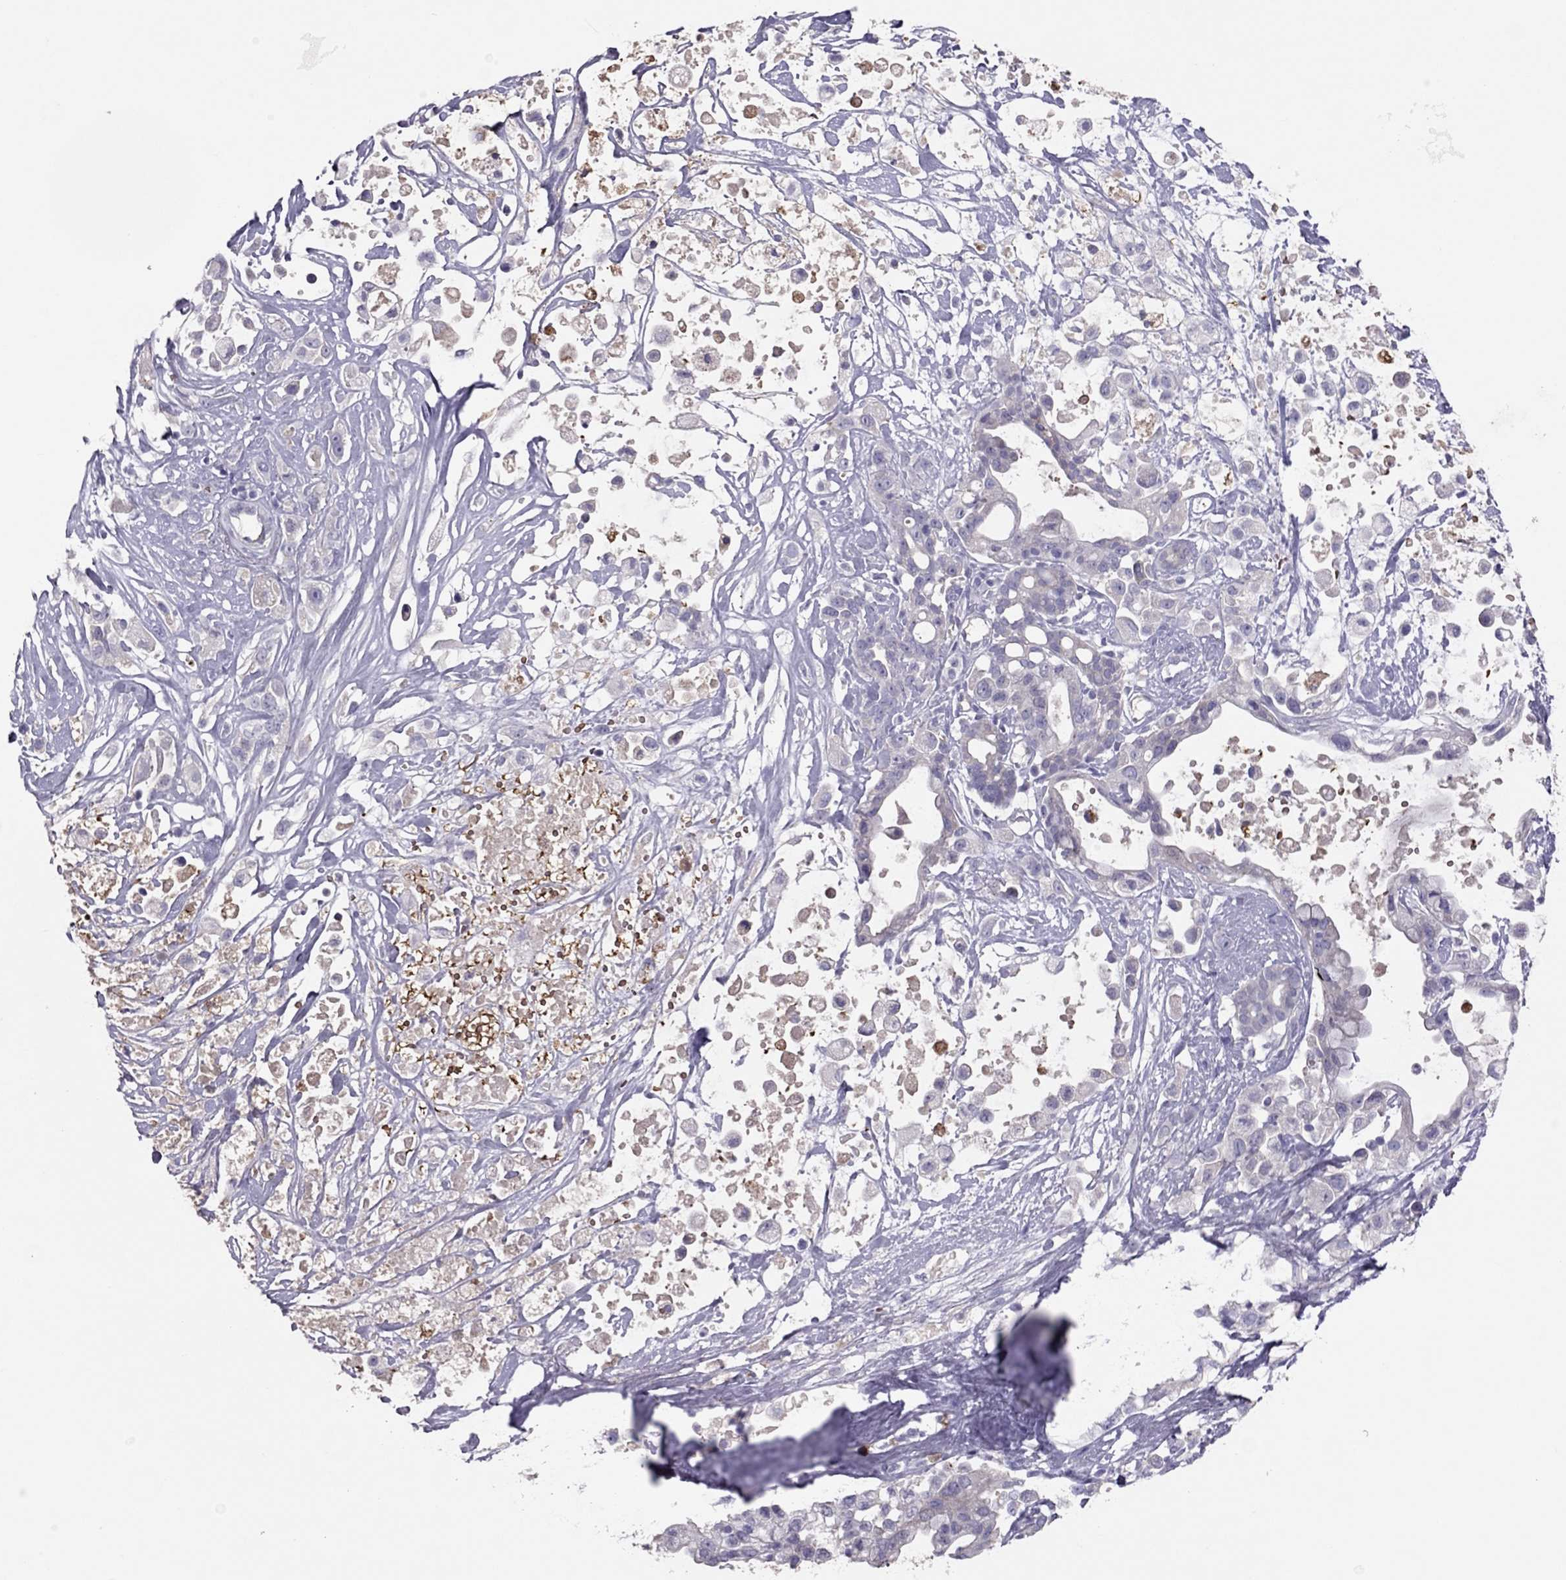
{"staining": {"intensity": "negative", "quantity": "none", "location": "none"}, "tissue": "pancreatic cancer", "cell_type": "Tumor cells", "image_type": "cancer", "snomed": [{"axis": "morphology", "description": "Adenocarcinoma, NOS"}, {"axis": "topography", "description": "Pancreas"}], "caption": "Tumor cells are negative for protein expression in human pancreatic cancer (adenocarcinoma). The staining was performed using DAB to visualize the protein expression in brown, while the nuclei were stained in blue with hematoxylin (Magnification: 20x).", "gene": "RHD", "patient": {"sex": "male", "age": 44}}